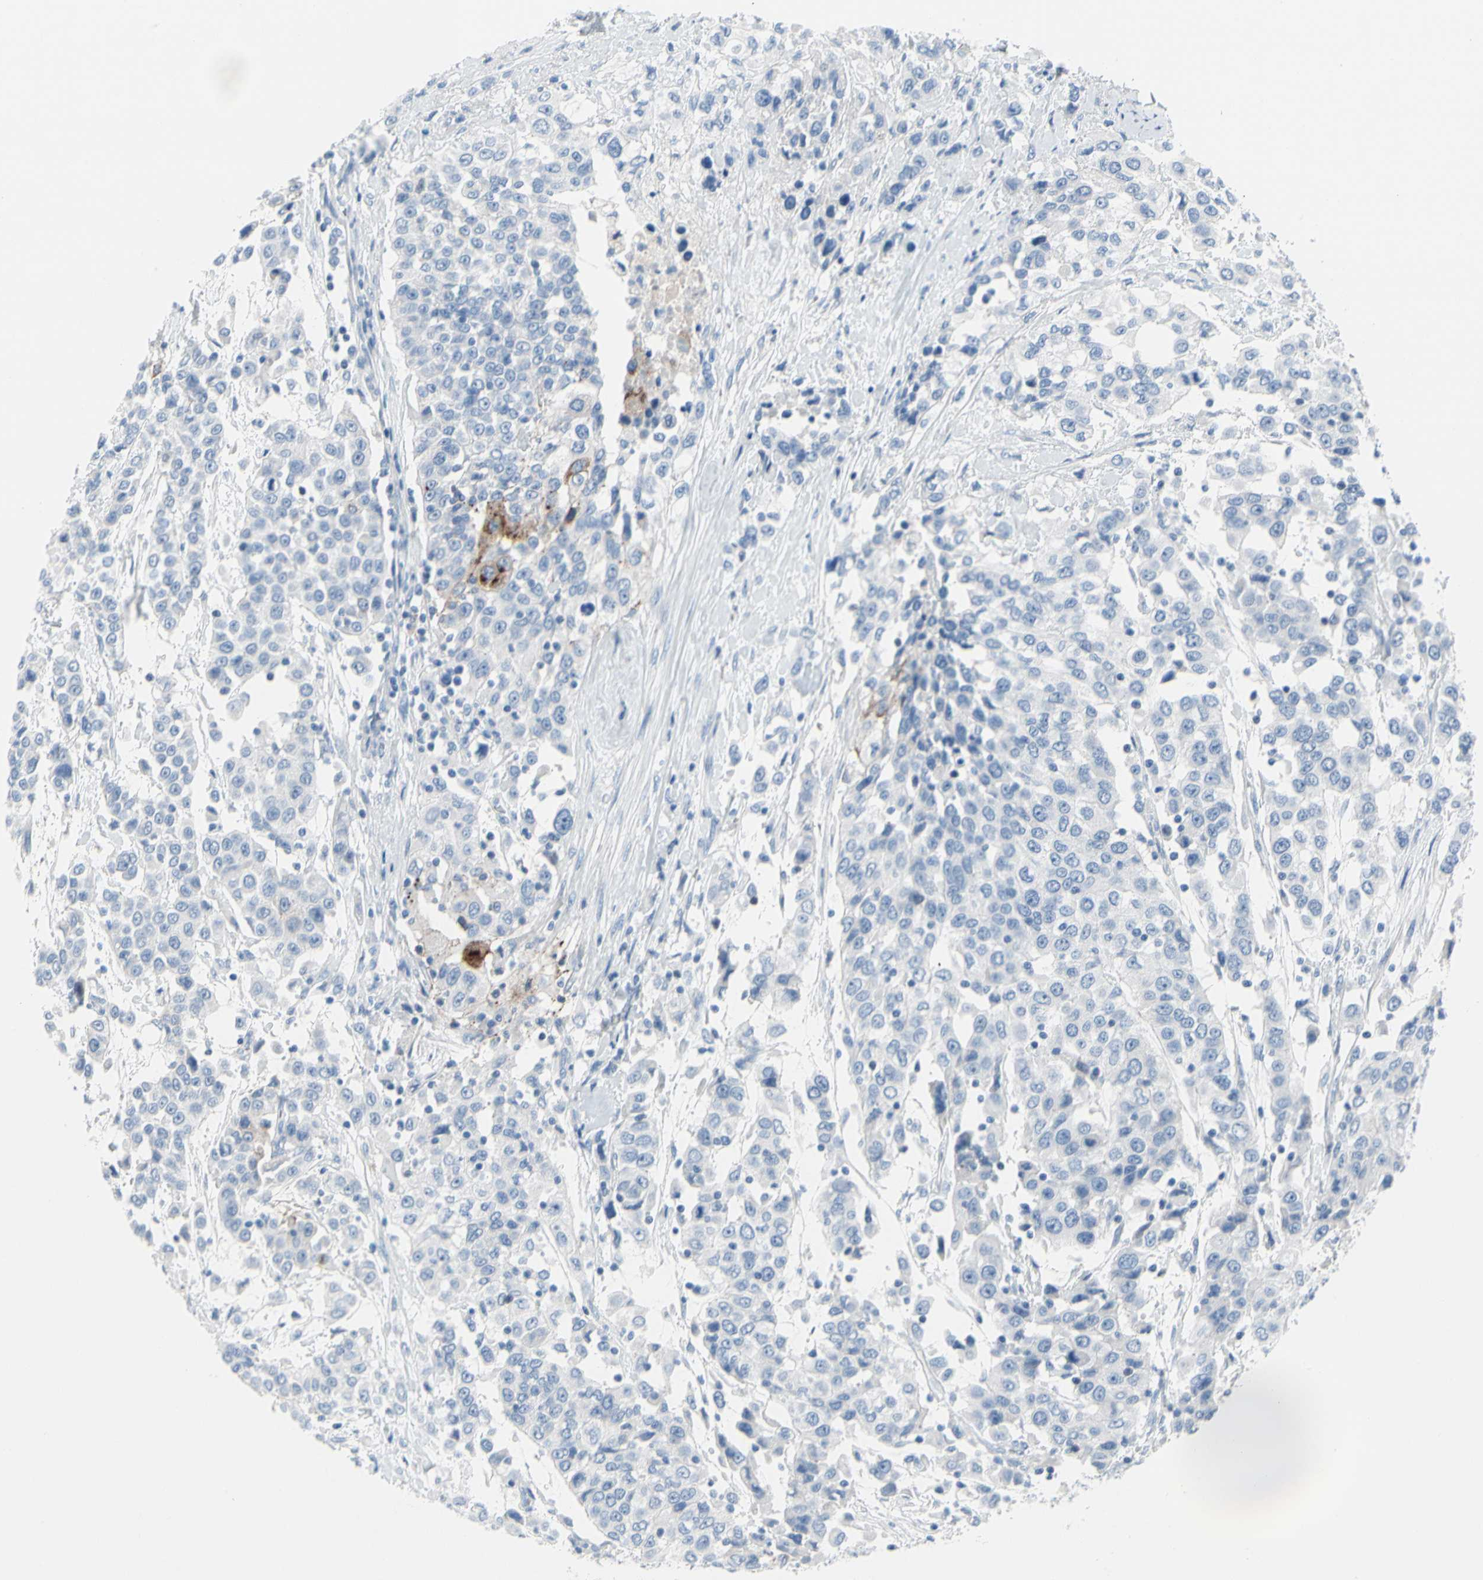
{"staining": {"intensity": "negative", "quantity": "none", "location": "none"}, "tissue": "urothelial cancer", "cell_type": "Tumor cells", "image_type": "cancer", "snomed": [{"axis": "morphology", "description": "Urothelial carcinoma, High grade"}, {"axis": "topography", "description": "Urinary bladder"}], "caption": "Tumor cells show no significant protein staining in urothelial cancer.", "gene": "MUC5B", "patient": {"sex": "female", "age": 80}}